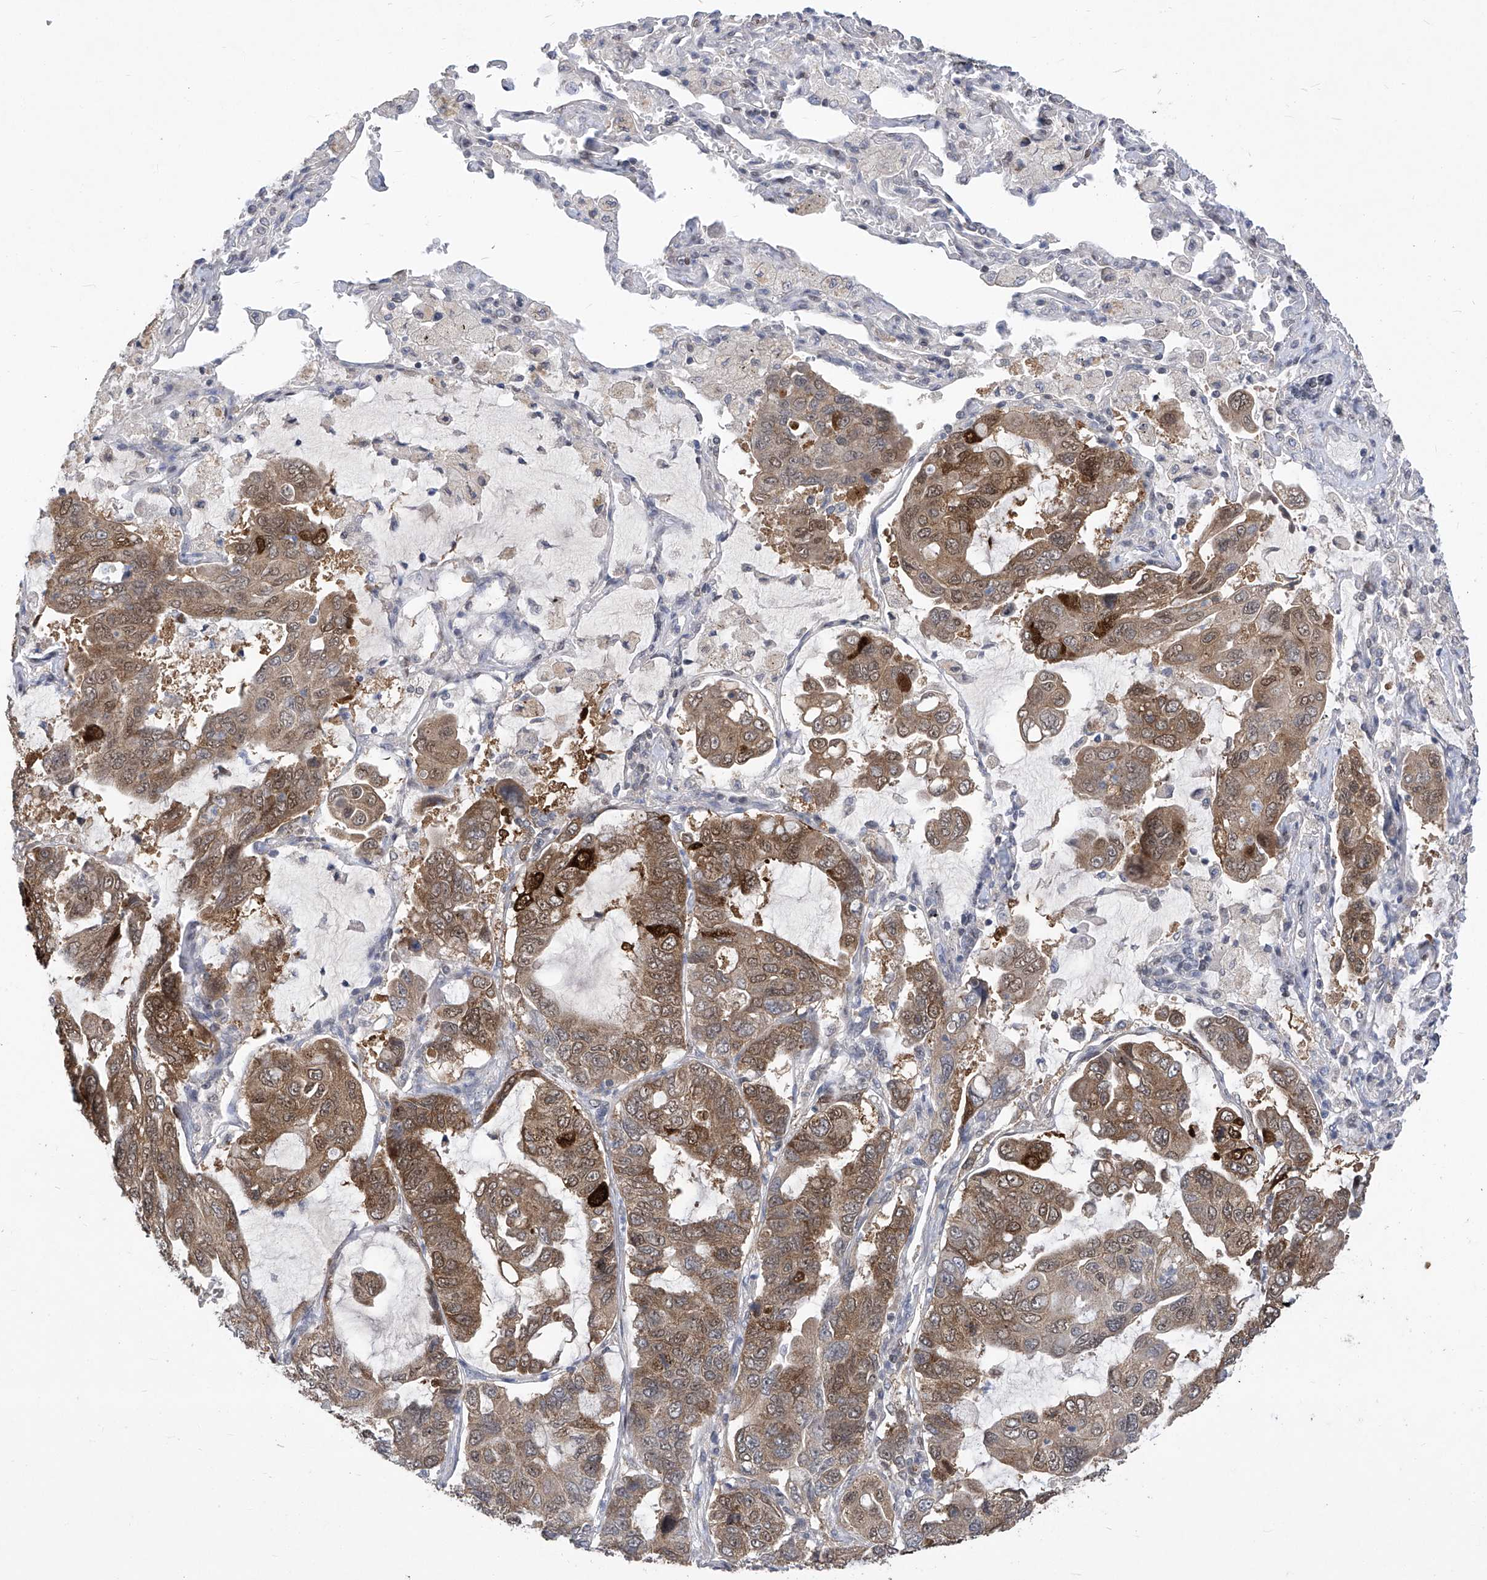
{"staining": {"intensity": "moderate", "quantity": ">75%", "location": "cytoplasmic/membranous"}, "tissue": "lung cancer", "cell_type": "Tumor cells", "image_type": "cancer", "snomed": [{"axis": "morphology", "description": "Adenocarcinoma, NOS"}, {"axis": "topography", "description": "Lung"}], "caption": "Tumor cells reveal medium levels of moderate cytoplasmic/membranous expression in about >75% of cells in lung cancer.", "gene": "CETN2", "patient": {"sex": "male", "age": 64}}